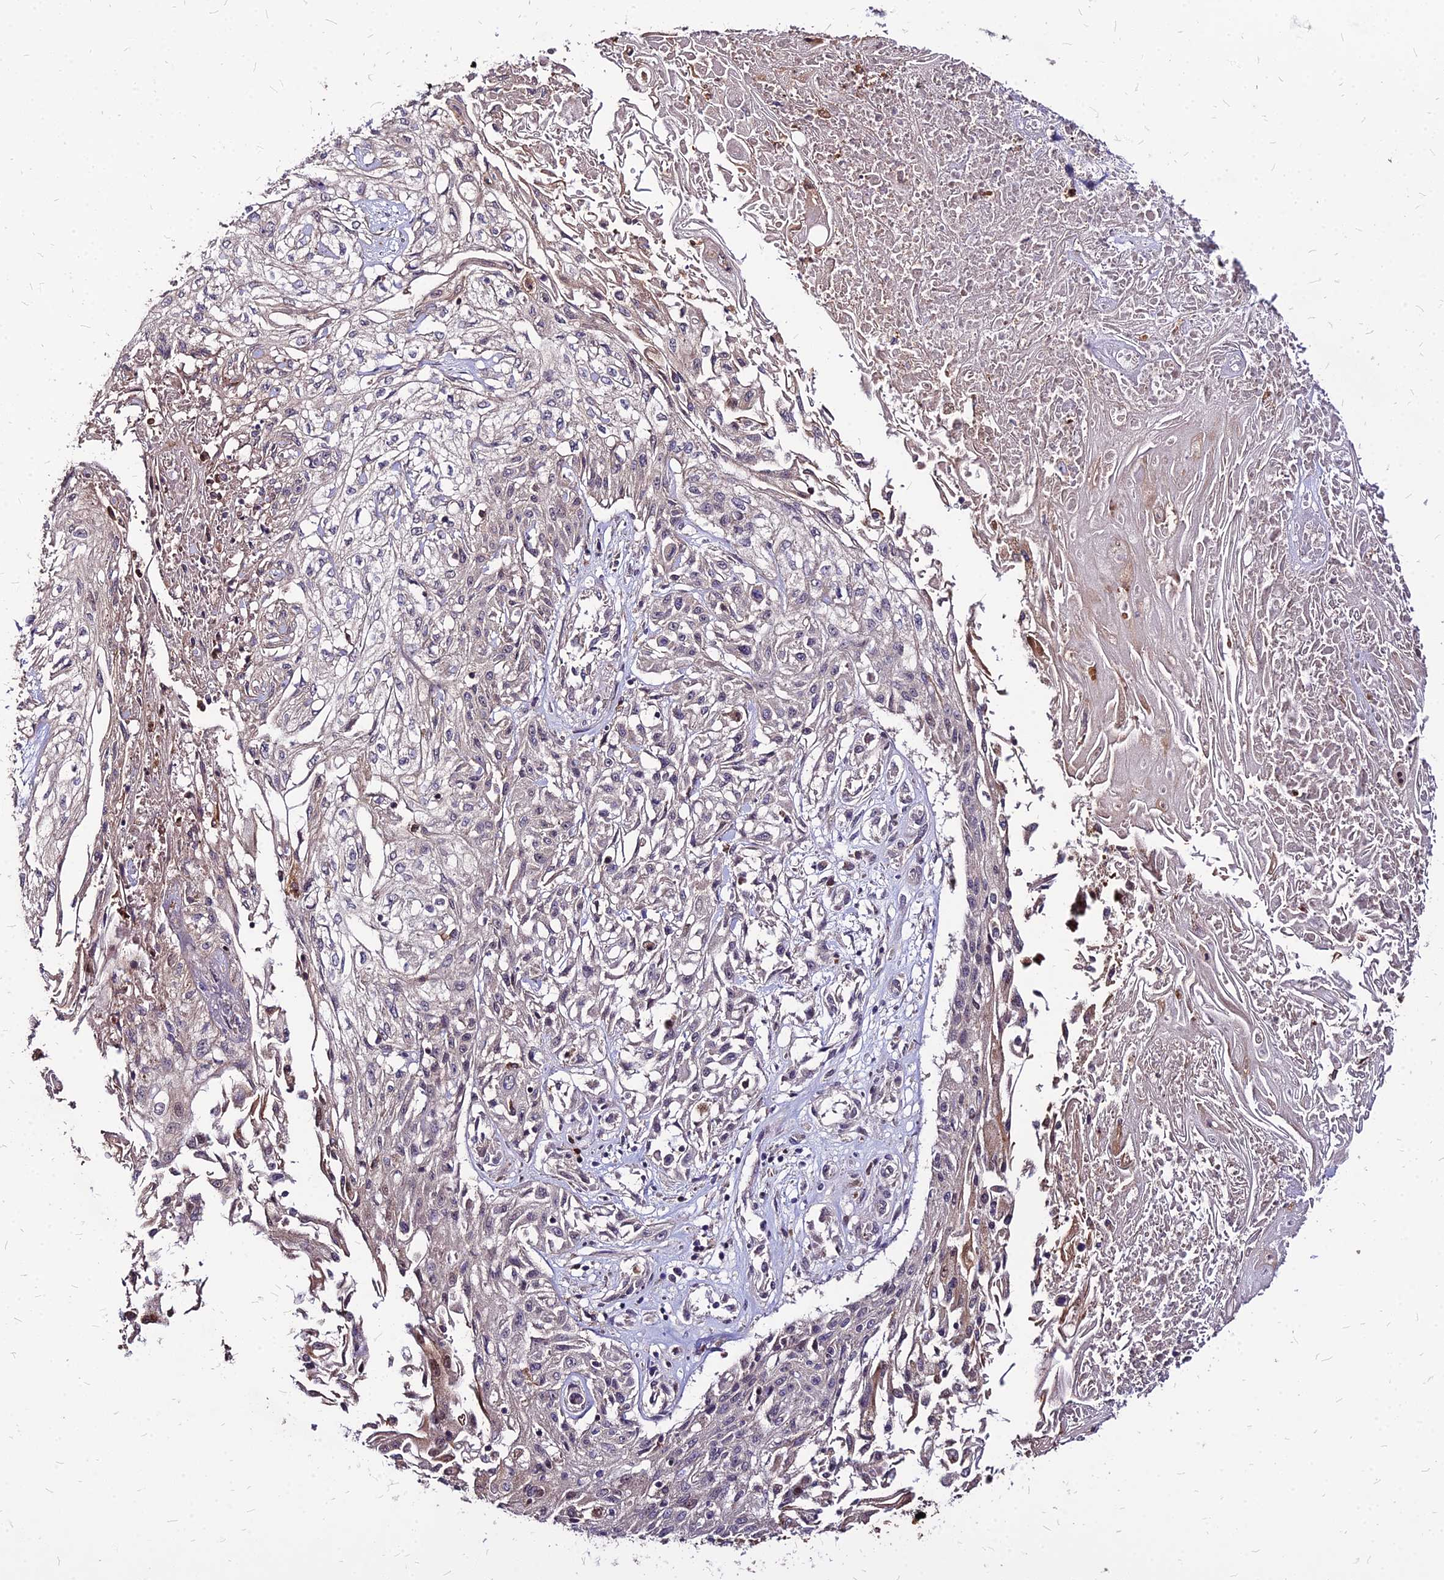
{"staining": {"intensity": "negative", "quantity": "none", "location": "none"}, "tissue": "skin cancer", "cell_type": "Tumor cells", "image_type": "cancer", "snomed": [{"axis": "morphology", "description": "Squamous cell carcinoma, NOS"}, {"axis": "morphology", "description": "Squamous cell carcinoma, metastatic, NOS"}, {"axis": "topography", "description": "Skin"}, {"axis": "topography", "description": "Lymph node"}], "caption": "Tumor cells are negative for protein expression in human squamous cell carcinoma (skin).", "gene": "APBA3", "patient": {"sex": "male", "age": 75}}